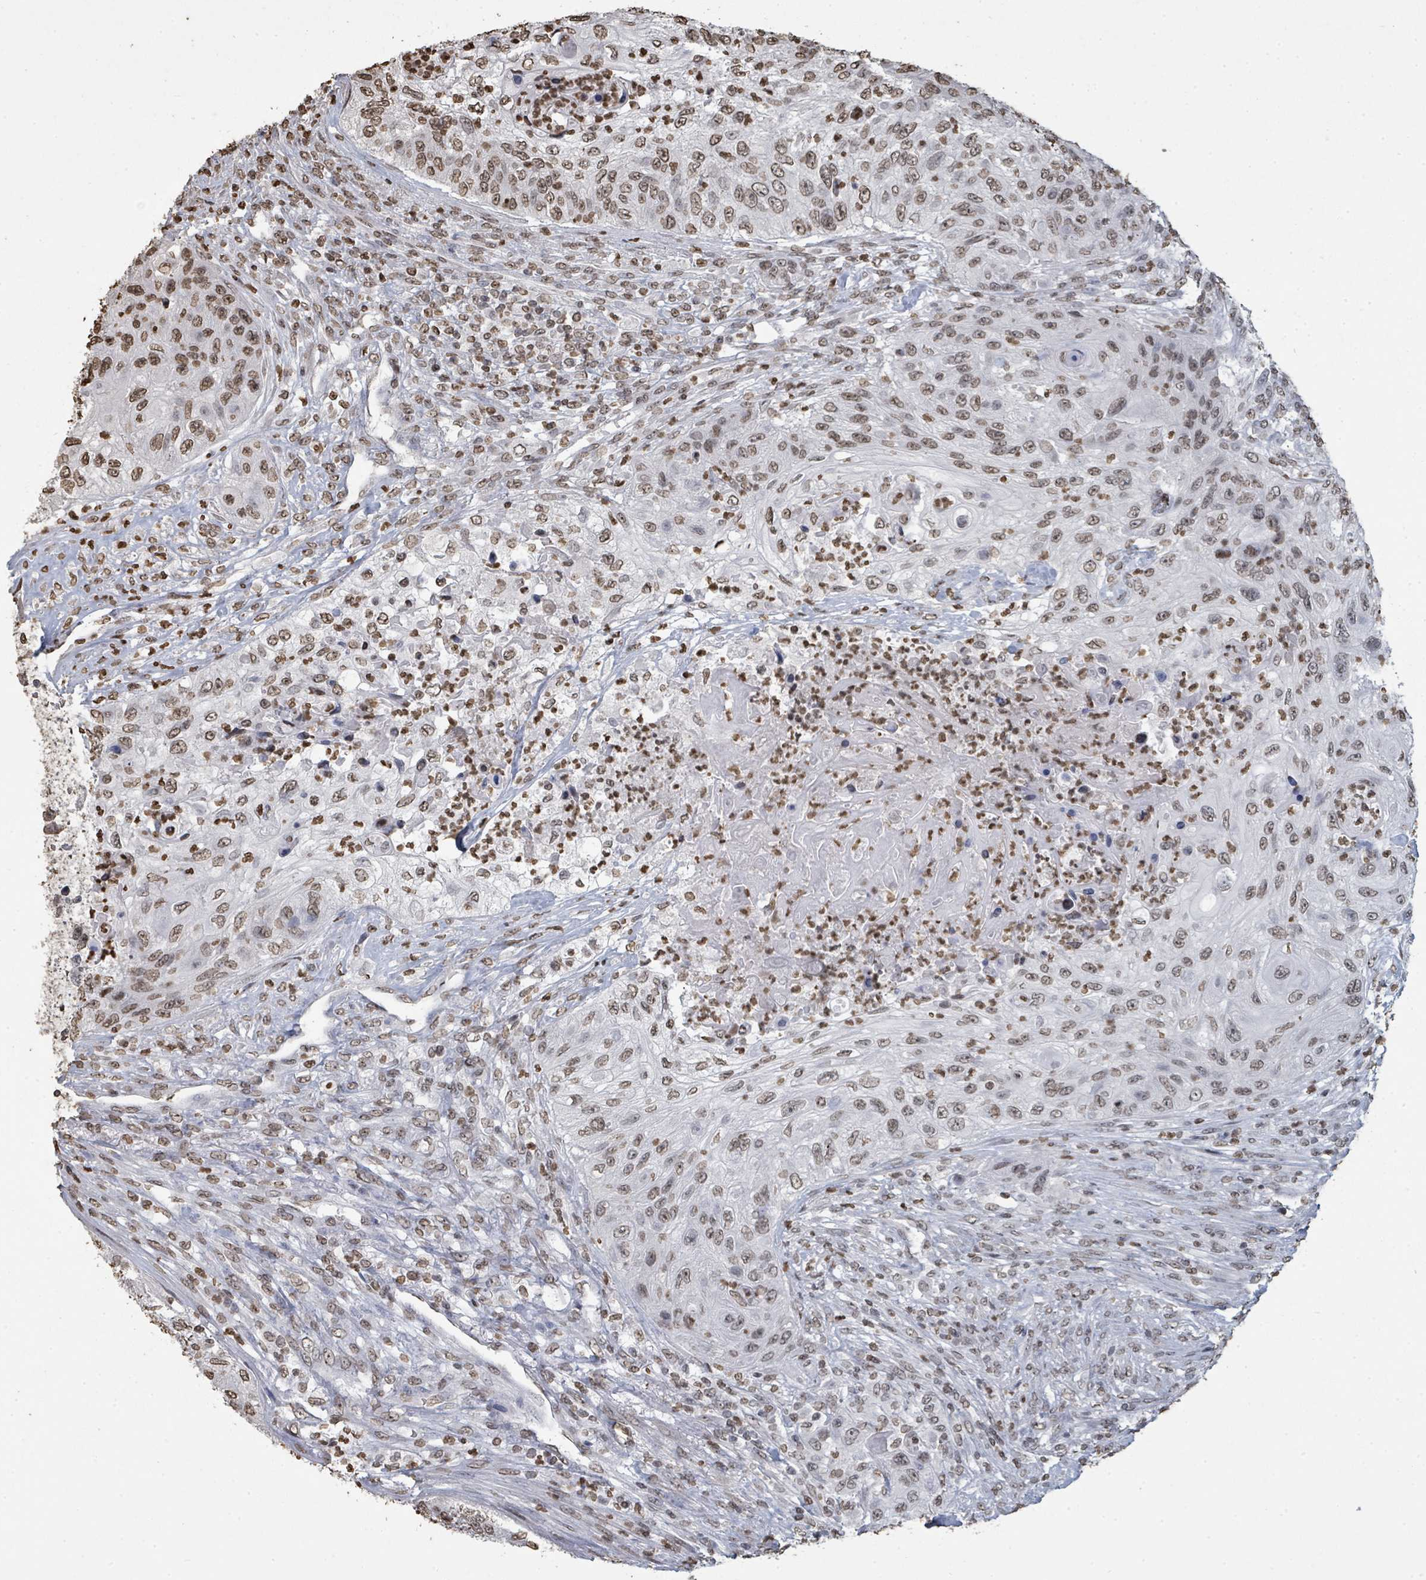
{"staining": {"intensity": "moderate", "quantity": ">75%", "location": "nuclear"}, "tissue": "urothelial cancer", "cell_type": "Tumor cells", "image_type": "cancer", "snomed": [{"axis": "morphology", "description": "Urothelial carcinoma, High grade"}, {"axis": "topography", "description": "Urinary bladder"}], "caption": "A micrograph of urothelial carcinoma (high-grade) stained for a protein shows moderate nuclear brown staining in tumor cells.", "gene": "MRPS12", "patient": {"sex": "female", "age": 60}}